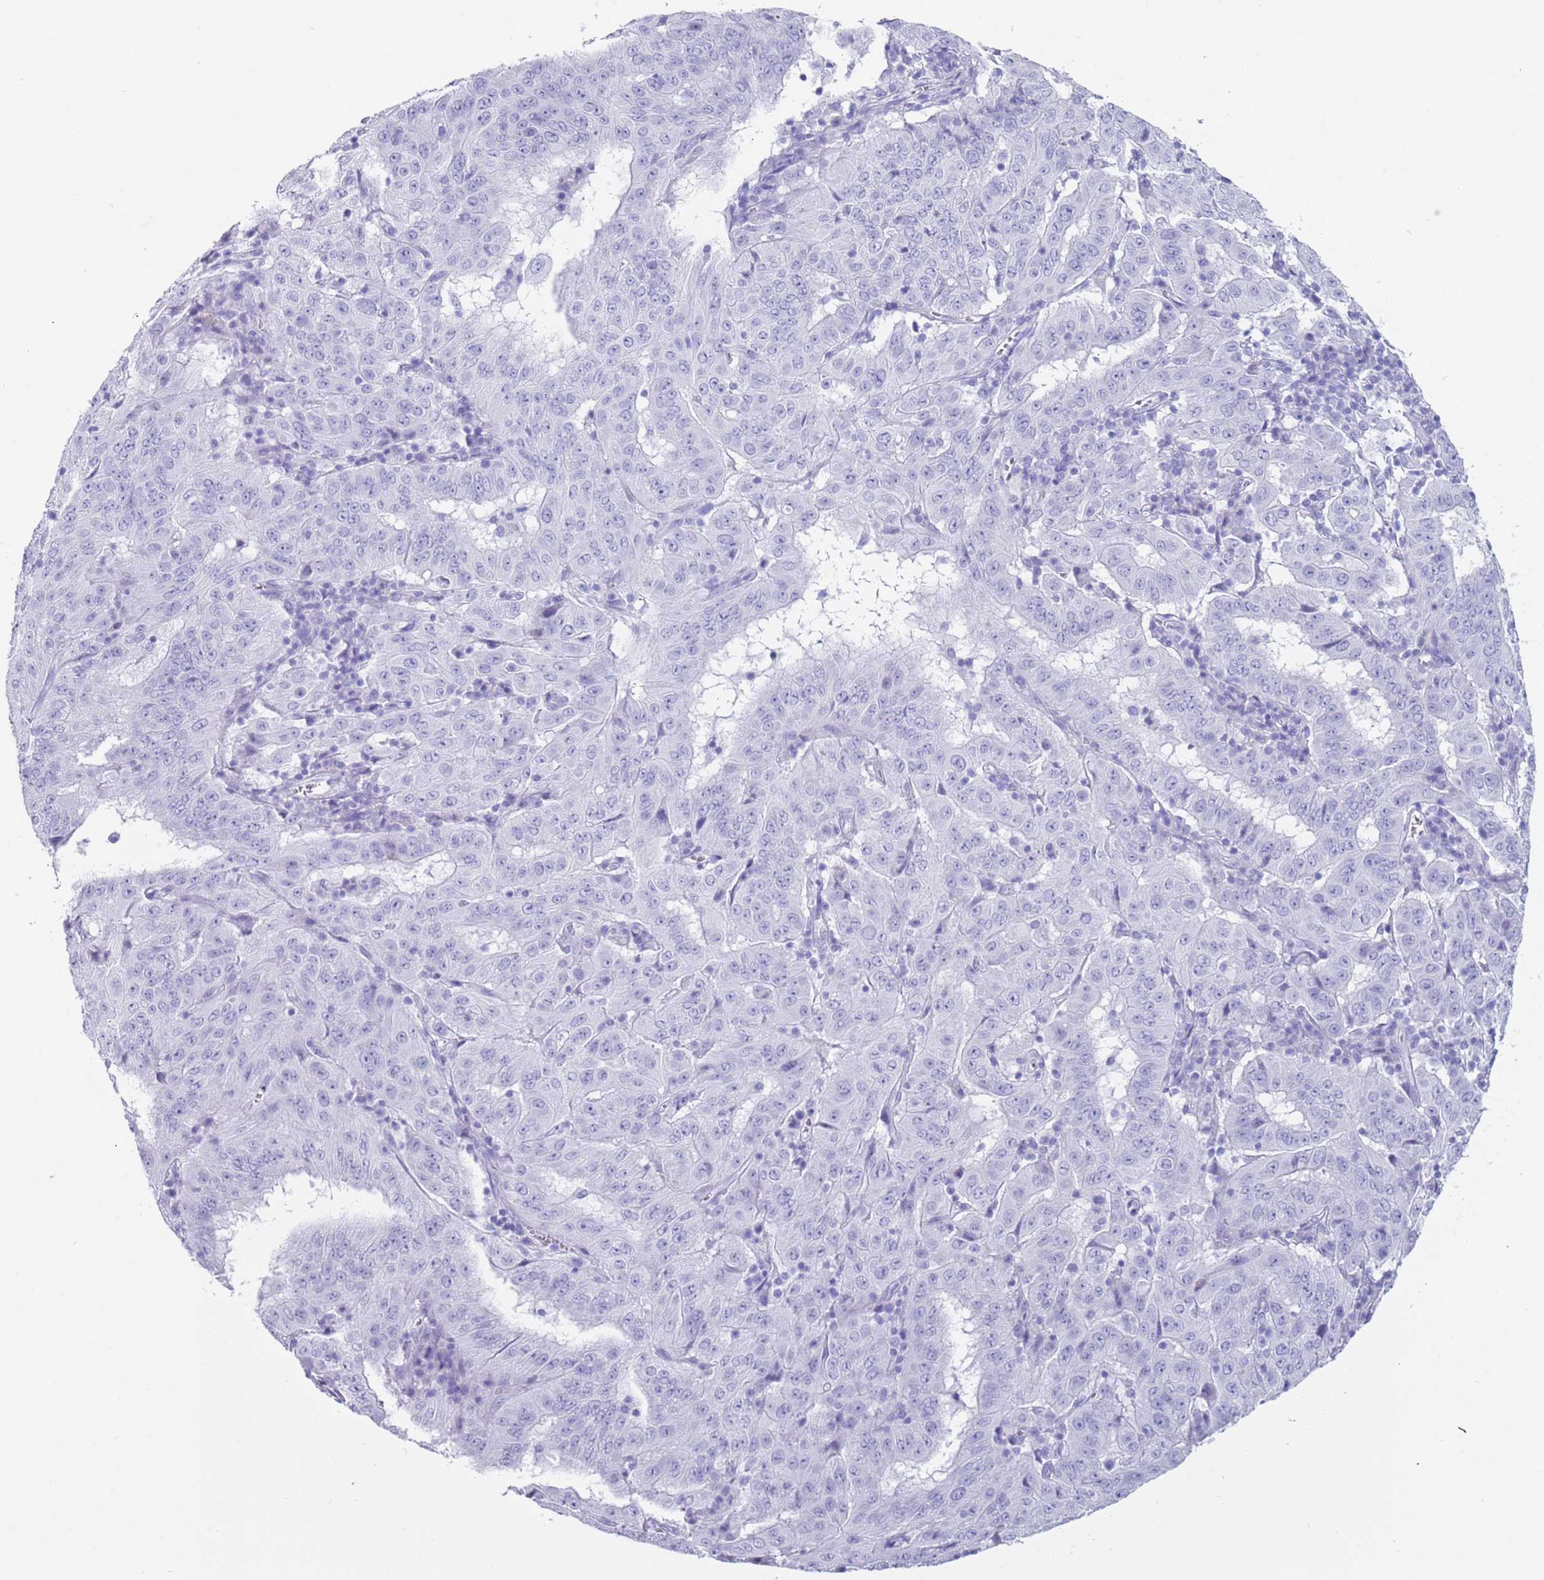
{"staining": {"intensity": "negative", "quantity": "none", "location": "none"}, "tissue": "pancreatic cancer", "cell_type": "Tumor cells", "image_type": "cancer", "snomed": [{"axis": "morphology", "description": "Adenocarcinoma, NOS"}, {"axis": "topography", "description": "Pancreas"}], "caption": "A histopathology image of adenocarcinoma (pancreatic) stained for a protein shows no brown staining in tumor cells.", "gene": "MYADML2", "patient": {"sex": "male", "age": 63}}